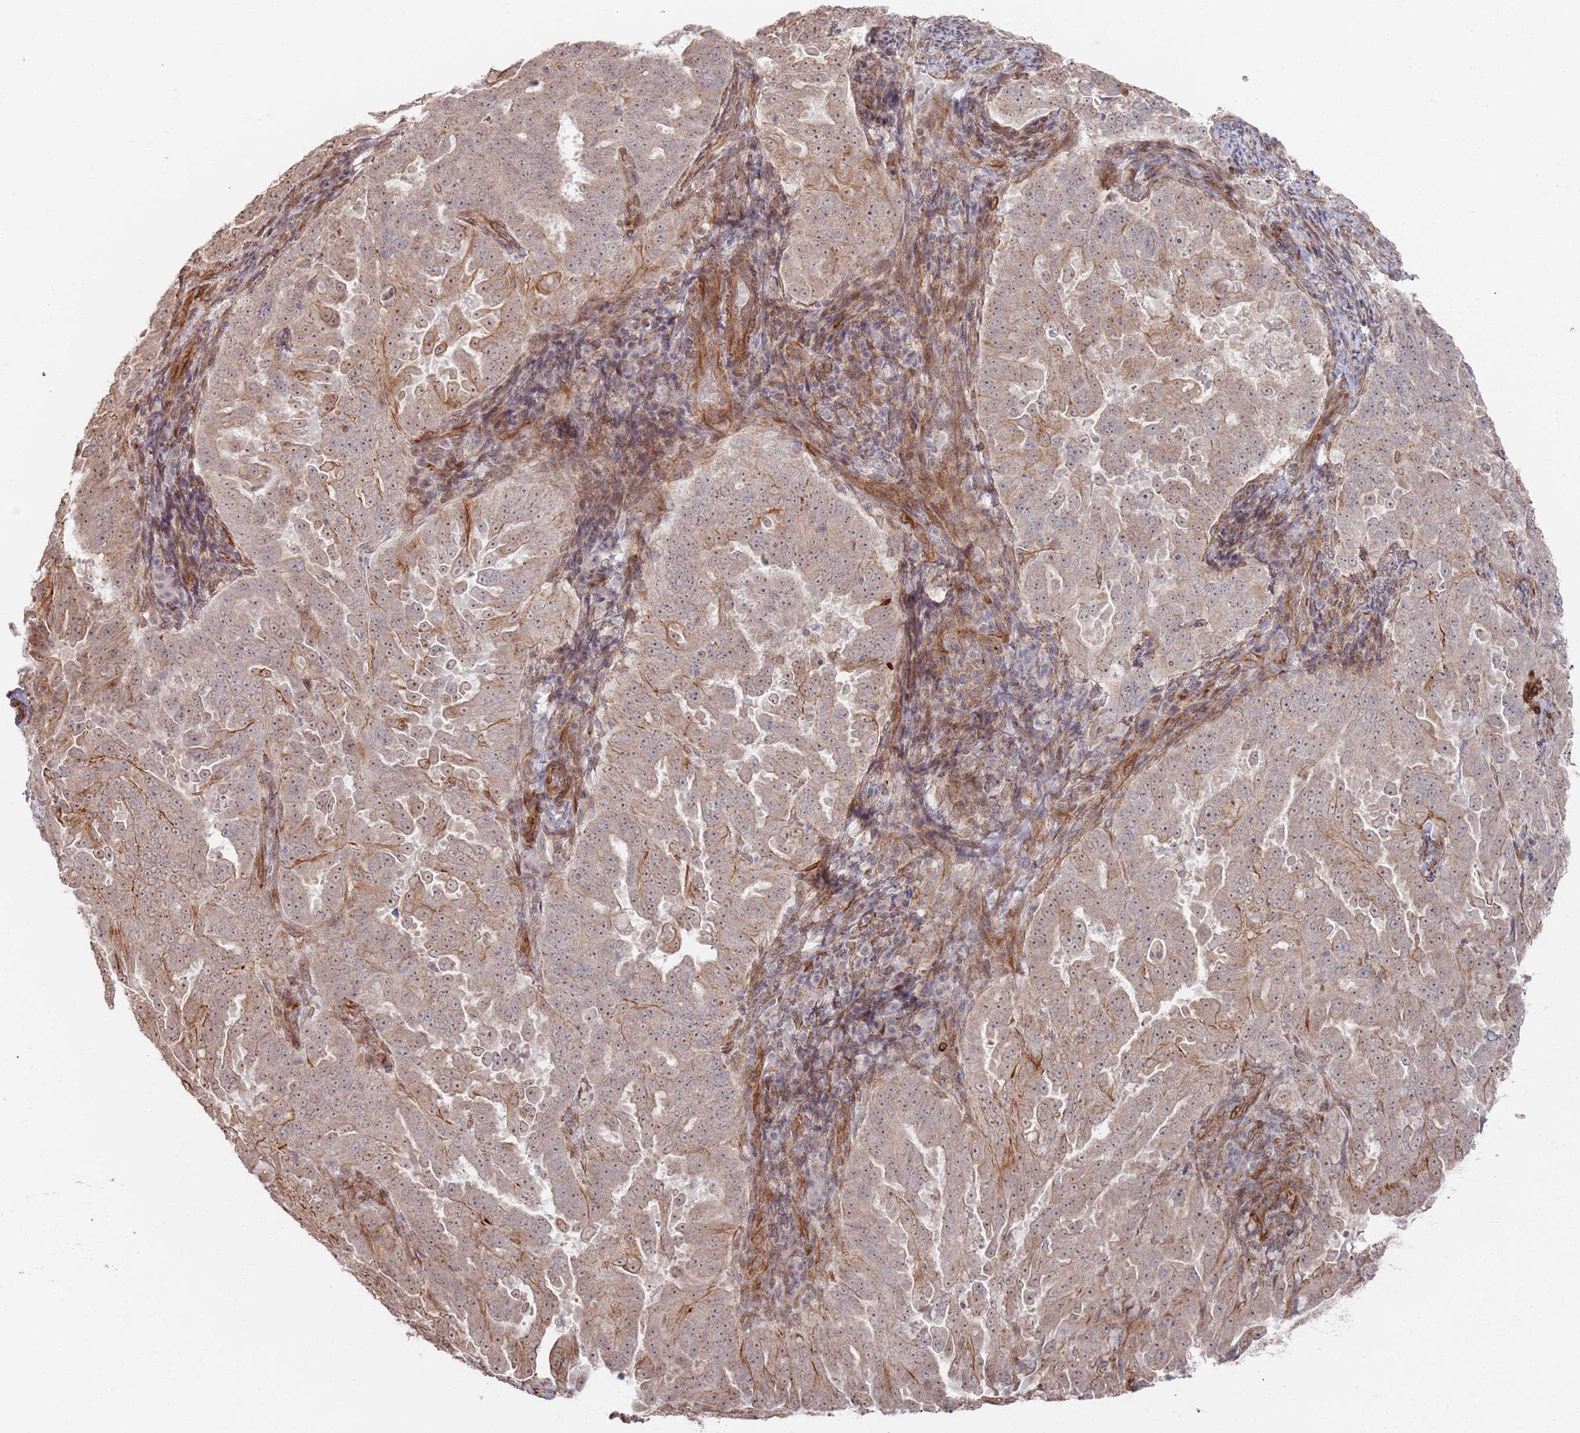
{"staining": {"intensity": "weak", "quantity": ">75%", "location": "cytoplasmic/membranous,nuclear"}, "tissue": "endometrial cancer", "cell_type": "Tumor cells", "image_type": "cancer", "snomed": [{"axis": "morphology", "description": "Adenocarcinoma, NOS"}, {"axis": "topography", "description": "Endometrium"}], "caption": "Human endometrial adenocarcinoma stained with a brown dye displays weak cytoplasmic/membranous and nuclear positive positivity in about >75% of tumor cells.", "gene": "PHF21A", "patient": {"sex": "female", "age": 65}}